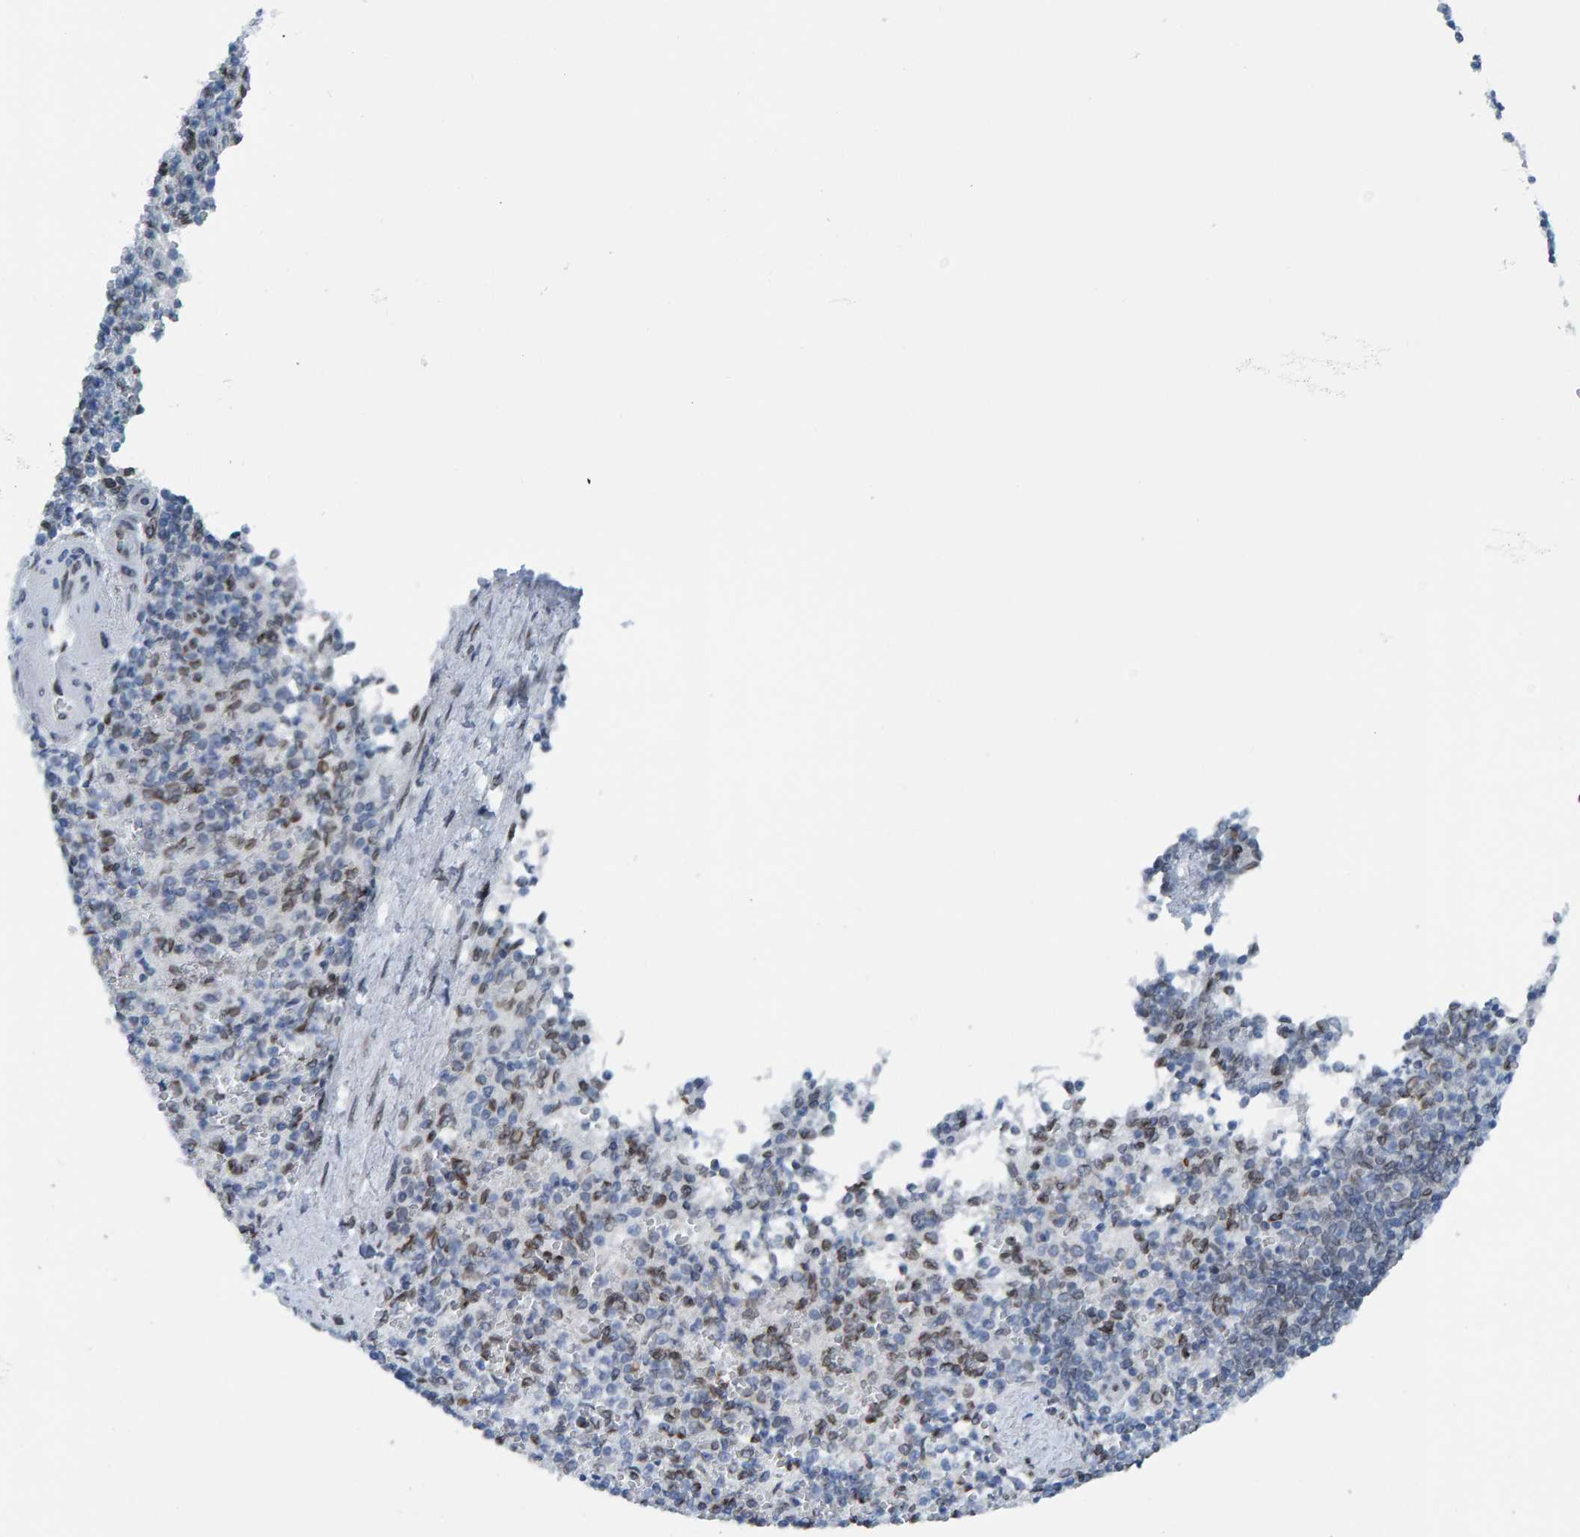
{"staining": {"intensity": "moderate", "quantity": "<25%", "location": "nuclear"}, "tissue": "spleen", "cell_type": "Cells in red pulp", "image_type": "normal", "snomed": [{"axis": "morphology", "description": "Normal tissue, NOS"}, {"axis": "topography", "description": "Spleen"}], "caption": "Immunohistochemistry (IHC) staining of normal spleen, which reveals low levels of moderate nuclear staining in about <25% of cells in red pulp indicating moderate nuclear protein positivity. The staining was performed using DAB (3,3'-diaminobenzidine) (brown) for protein detection and nuclei were counterstained in hematoxylin (blue).", "gene": "LMNB2", "patient": {"sex": "female", "age": 74}}